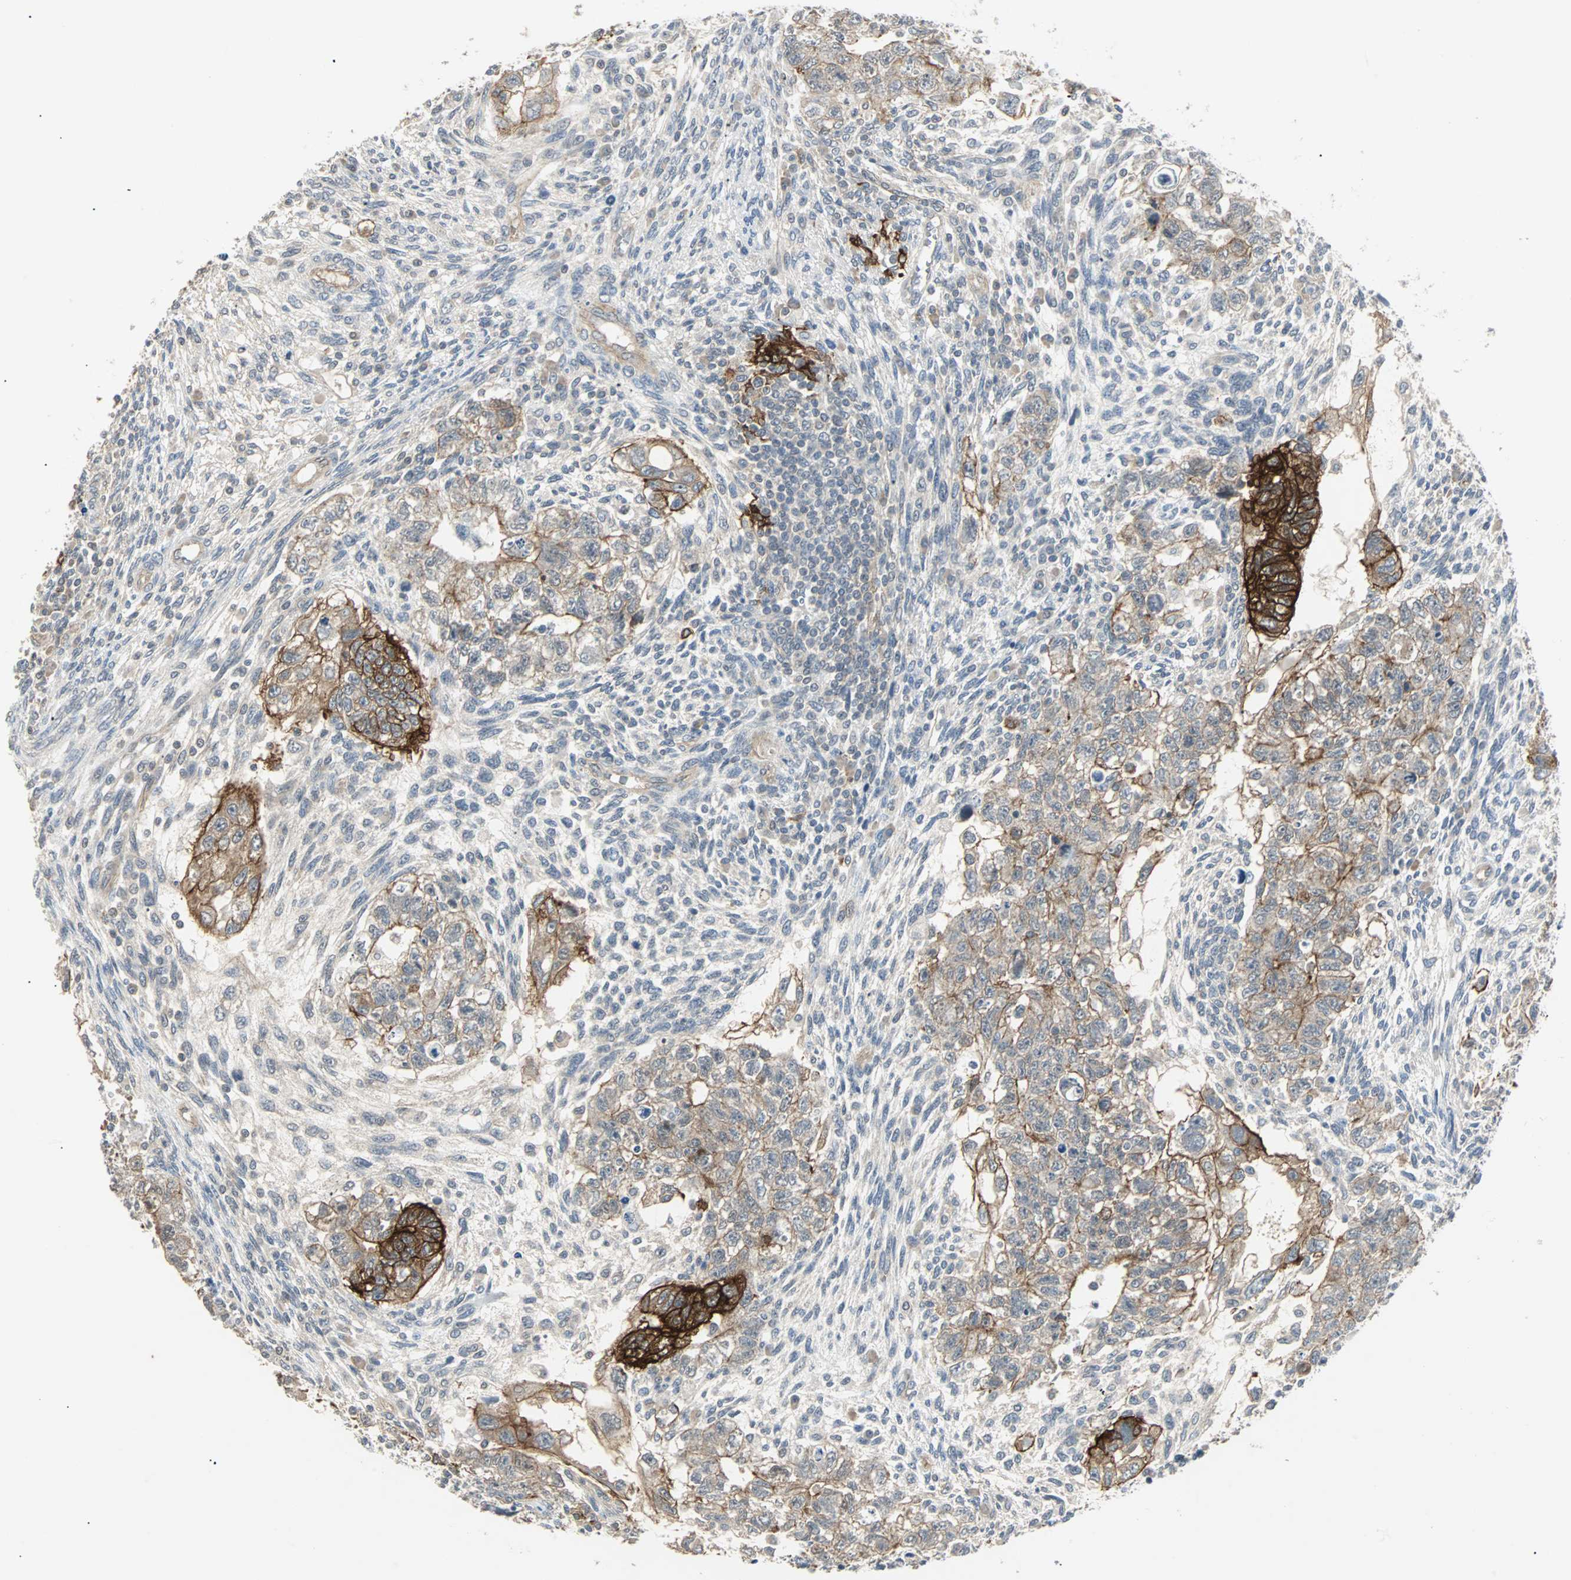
{"staining": {"intensity": "moderate", "quantity": ">75%", "location": "cytoplasmic/membranous"}, "tissue": "testis cancer", "cell_type": "Tumor cells", "image_type": "cancer", "snomed": [{"axis": "morphology", "description": "Normal tissue, NOS"}, {"axis": "morphology", "description": "Carcinoma, Embryonal, NOS"}, {"axis": "topography", "description": "Testis"}], "caption": "This is an image of immunohistochemistry staining of testis embryonal carcinoma, which shows moderate expression in the cytoplasmic/membranous of tumor cells.", "gene": "CMC2", "patient": {"sex": "male", "age": 36}}